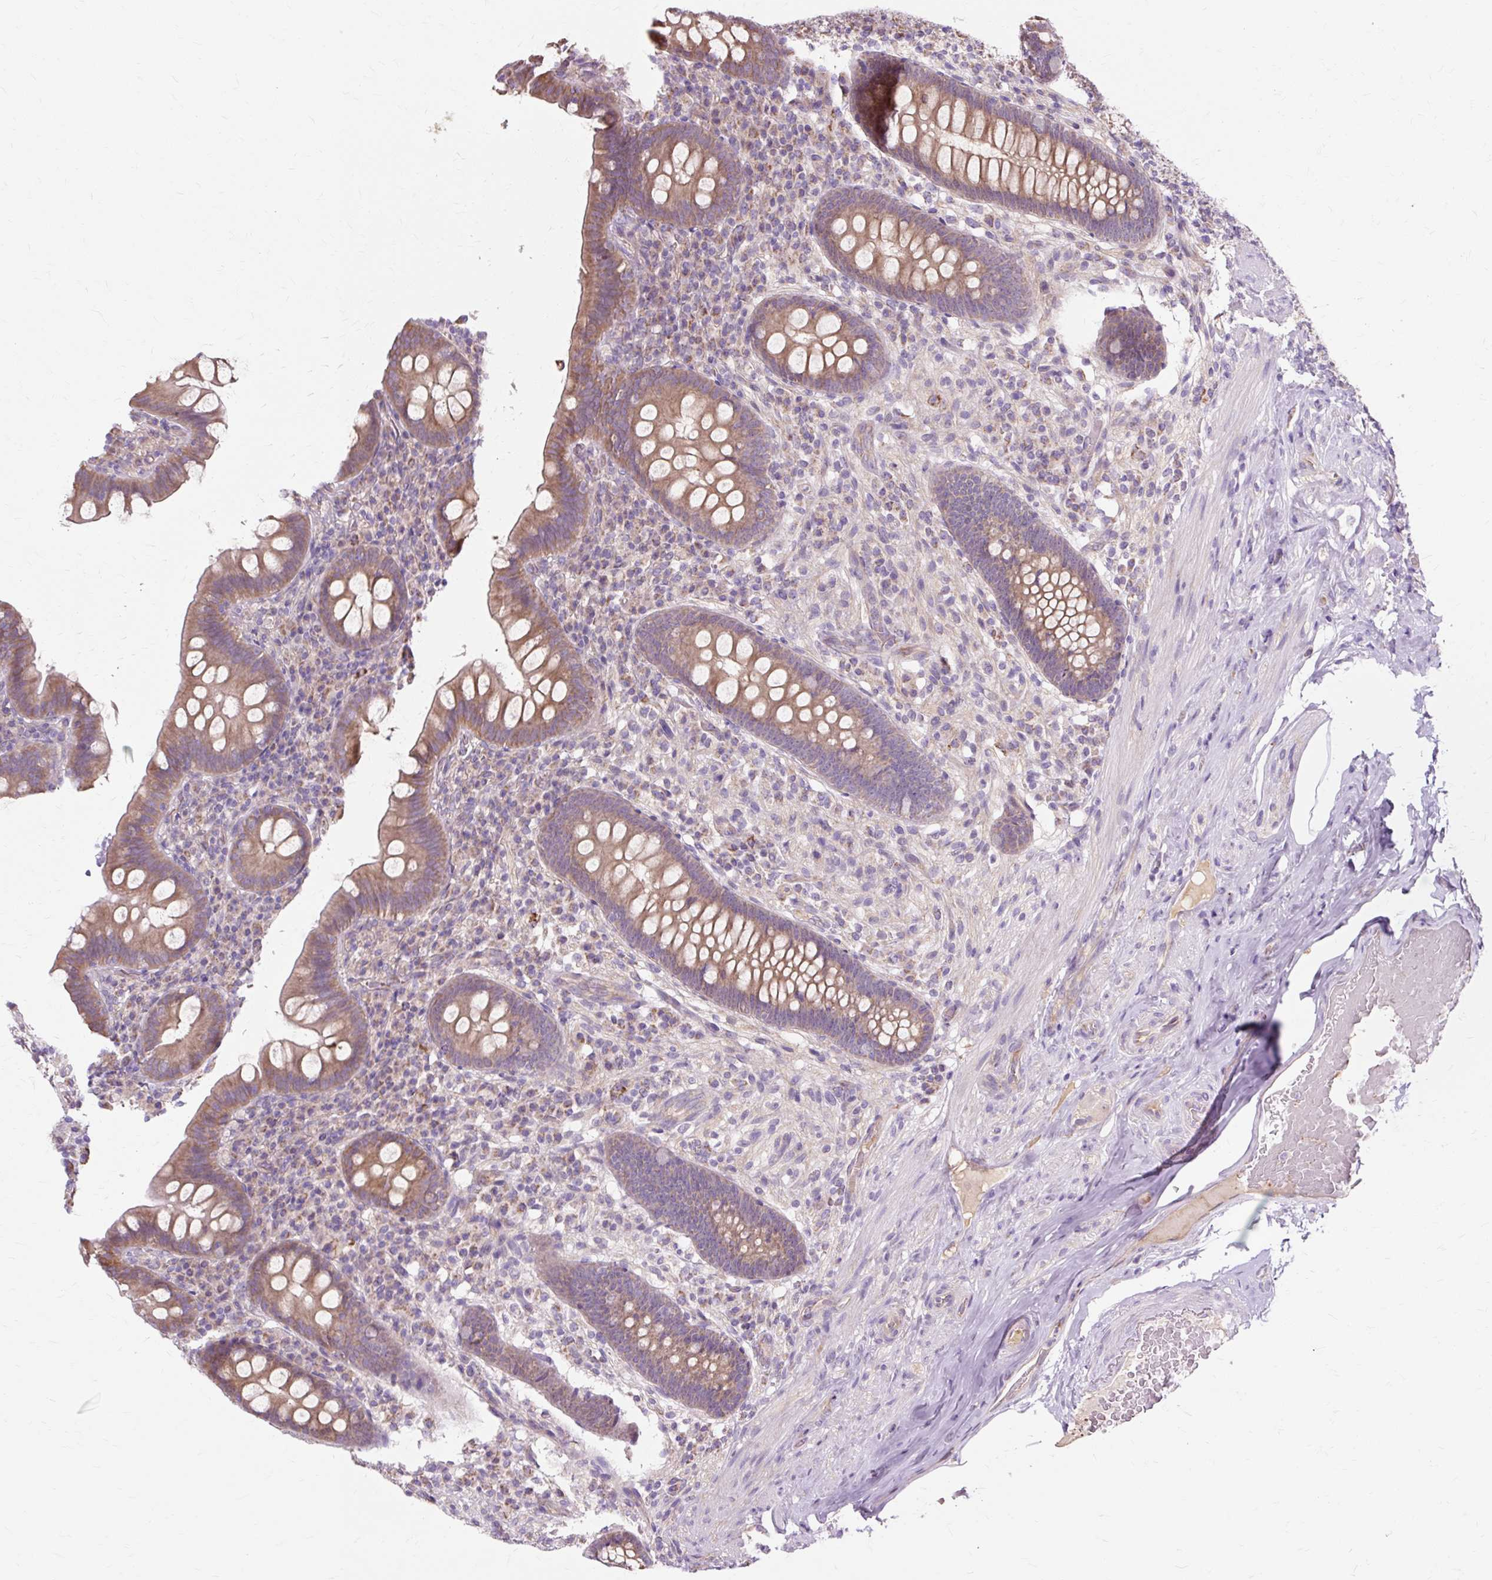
{"staining": {"intensity": "moderate", "quantity": ">75%", "location": "cytoplasmic/membranous"}, "tissue": "appendix", "cell_type": "Glandular cells", "image_type": "normal", "snomed": [{"axis": "morphology", "description": "Normal tissue, NOS"}, {"axis": "topography", "description": "Appendix"}], "caption": "DAB (3,3'-diaminobenzidine) immunohistochemical staining of unremarkable human appendix displays moderate cytoplasmic/membranous protein staining in about >75% of glandular cells.", "gene": "PDZD2", "patient": {"sex": "male", "age": 71}}